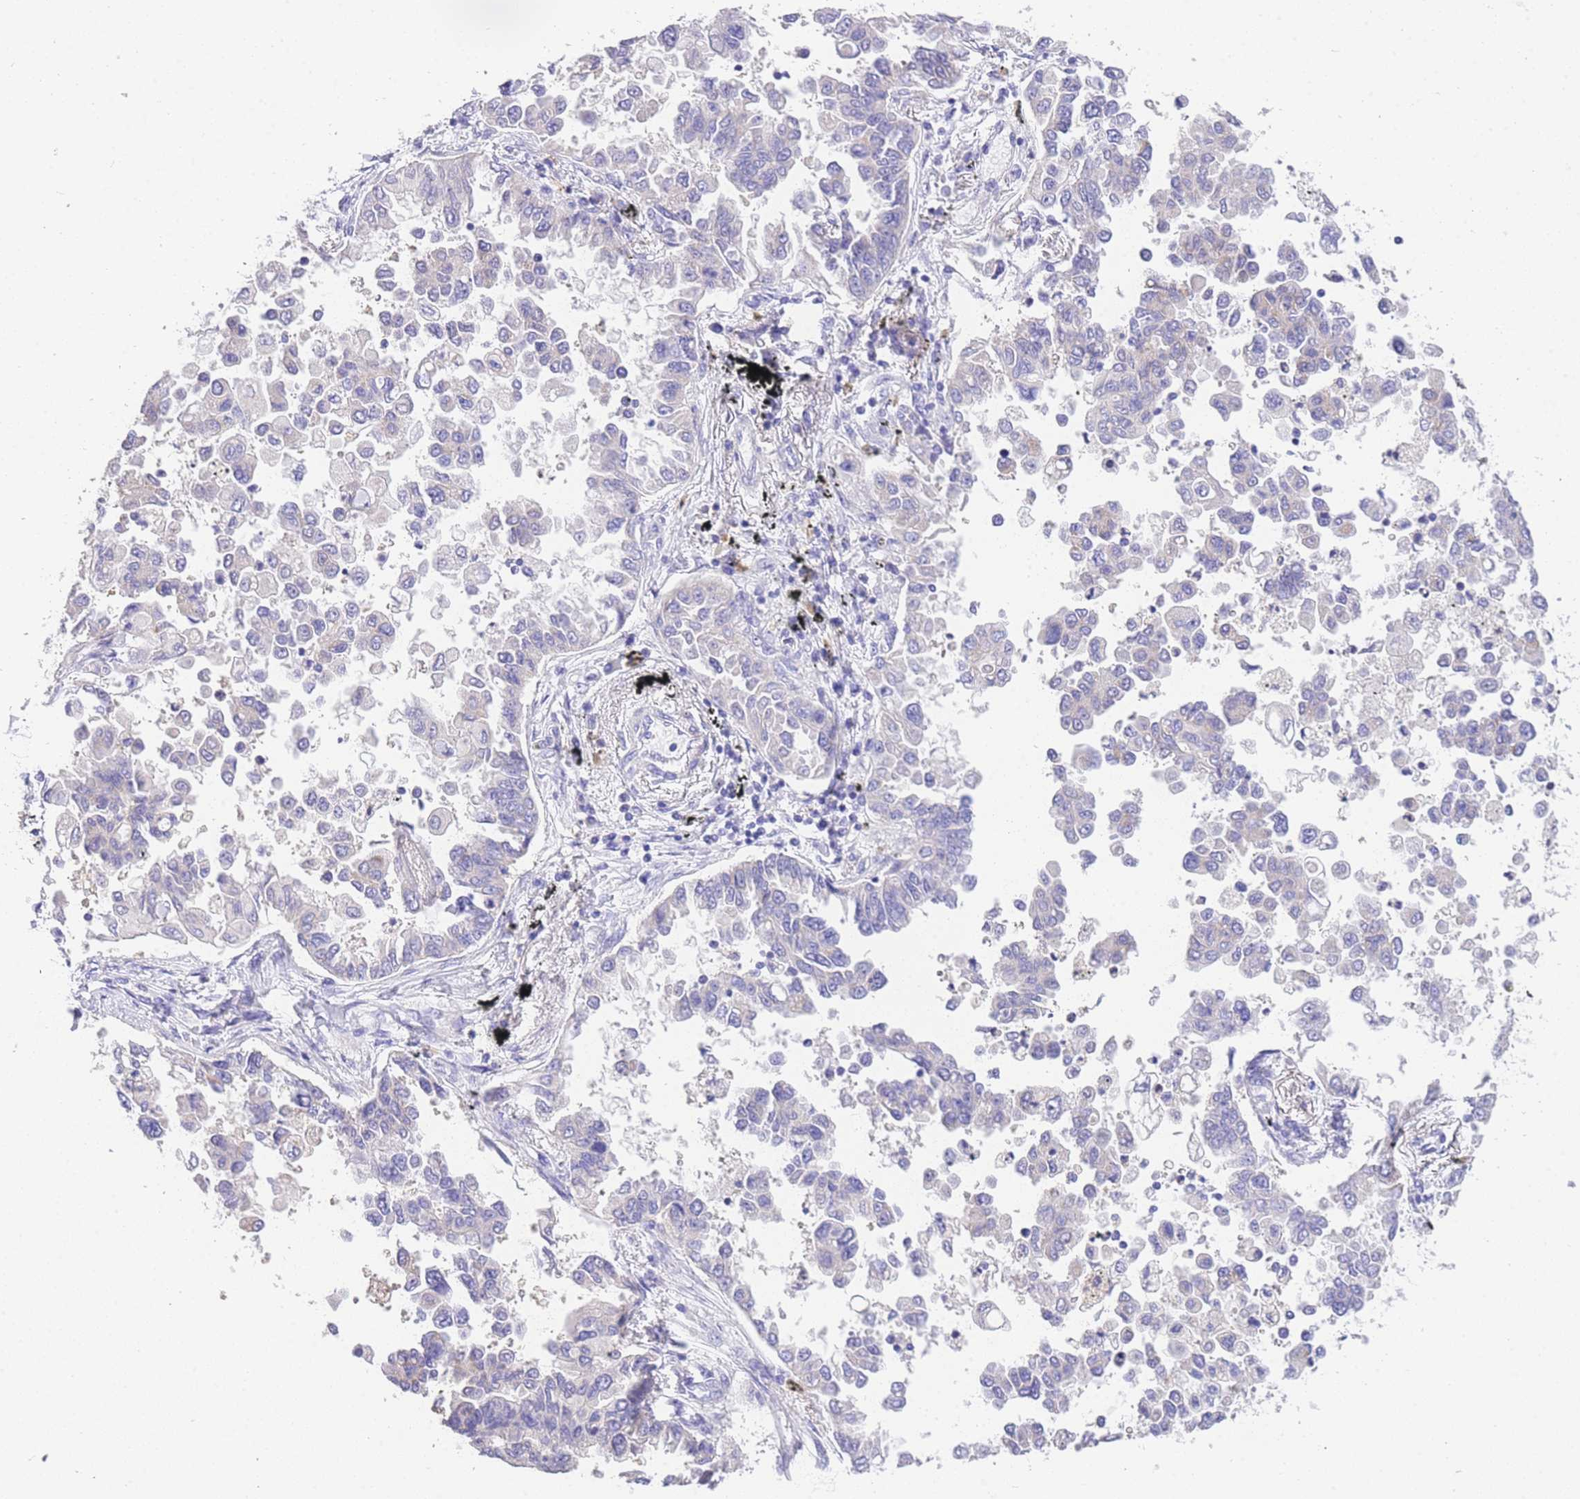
{"staining": {"intensity": "weak", "quantity": "<25%", "location": "cytoplasmic/membranous"}, "tissue": "lung cancer", "cell_type": "Tumor cells", "image_type": "cancer", "snomed": [{"axis": "morphology", "description": "Adenocarcinoma, NOS"}, {"axis": "topography", "description": "Lung"}], "caption": "Immunohistochemical staining of human lung adenocarcinoma shows no significant expression in tumor cells.", "gene": "EPN2", "patient": {"sex": "female", "age": 67}}